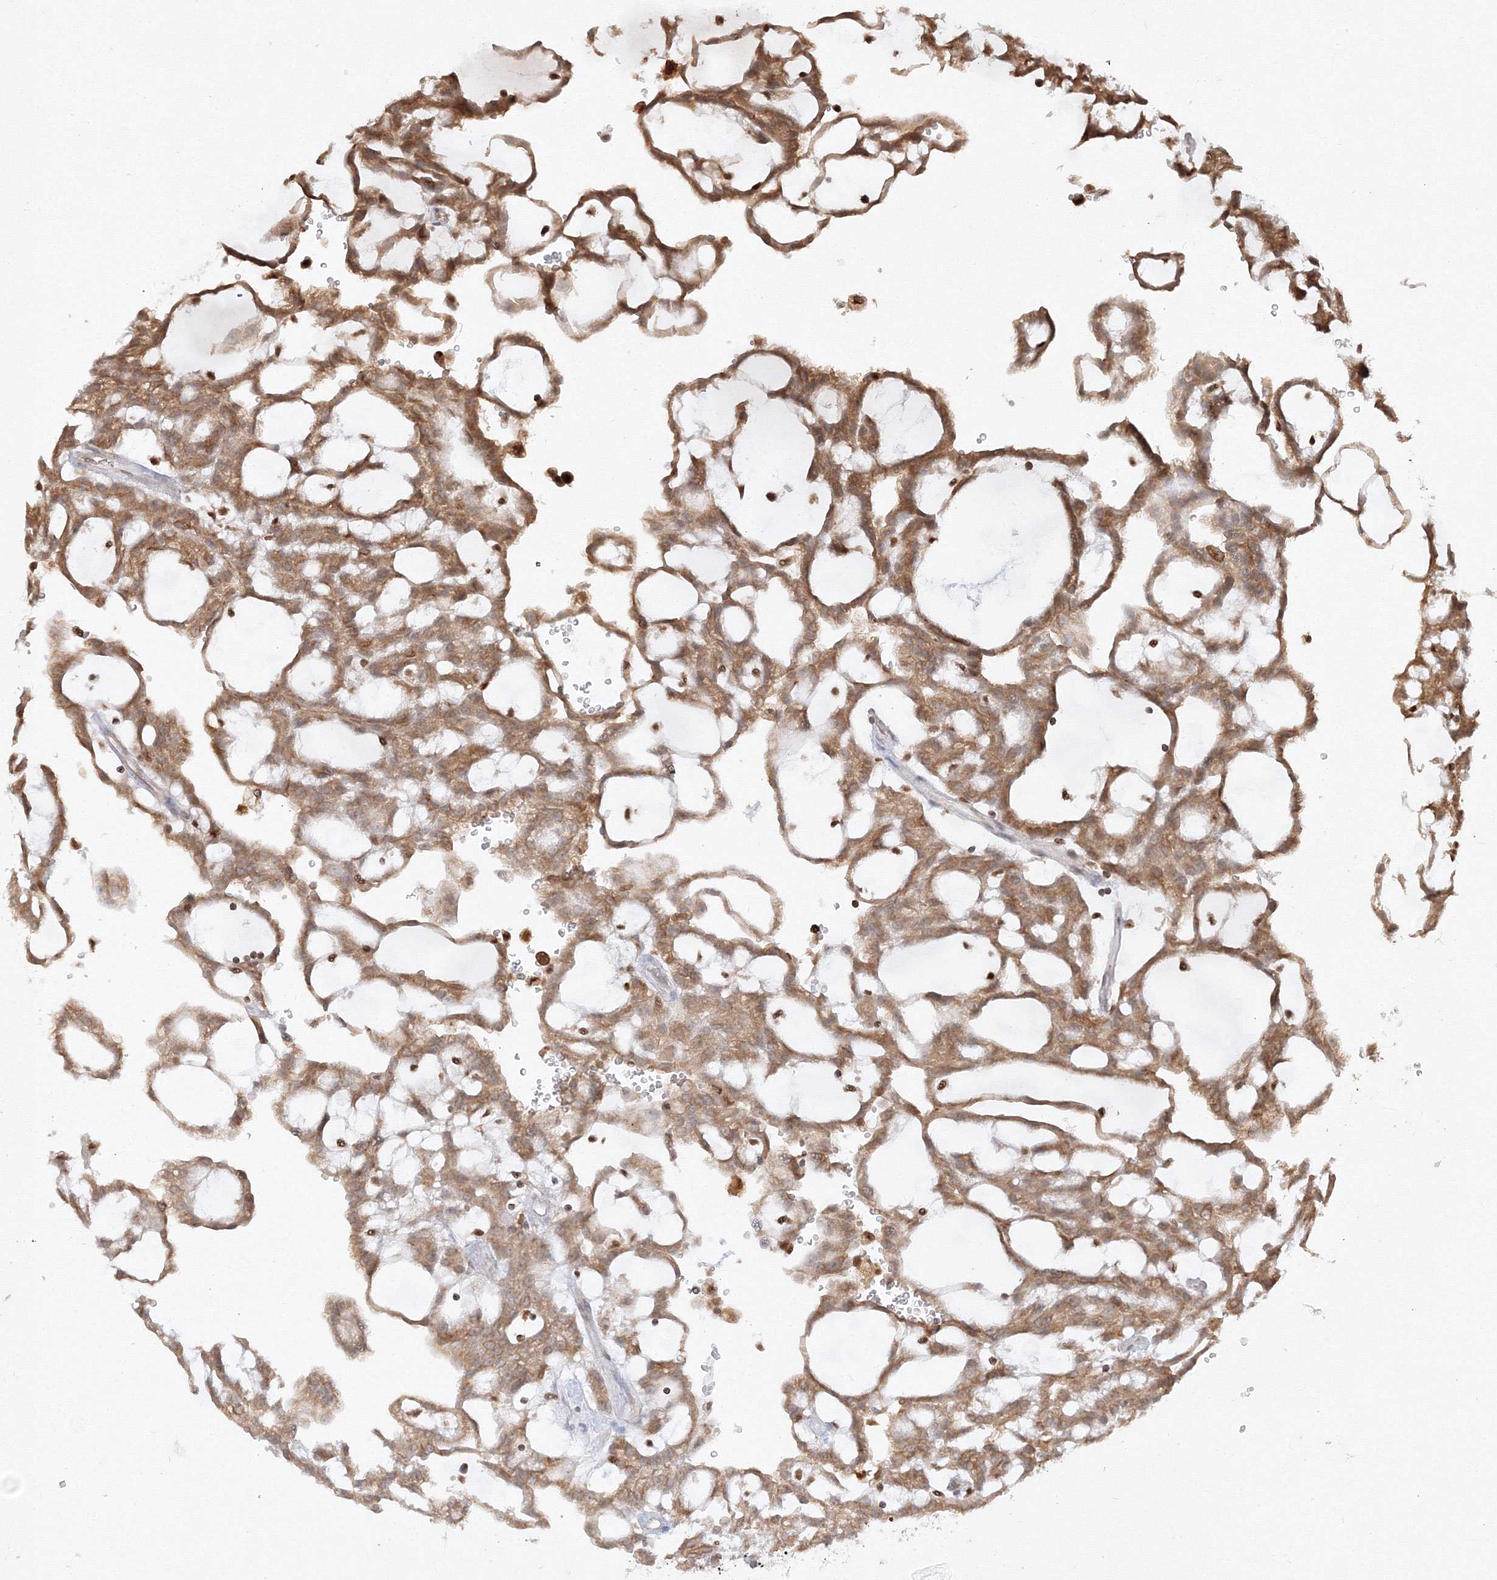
{"staining": {"intensity": "moderate", "quantity": ">75%", "location": "cytoplasmic/membranous"}, "tissue": "renal cancer", "cell_type": "Tumor cells", "image_type": "cancer", "snomed": [{"axis": "morphology", "description": "Adenocarcinoma, NOS"}, {"axis": "topography", "description": "Kidney"}], "caption": "DAB immunohistochemical staining of adenocarcinoma (renal) displays moderate cytoplasmic/membranous protein expression in about >75% of tumor cells. The staining was performed using DAB (3,3'-diaminobenzidine) to visualize the protein expression in brown, while the nuclei were stained in blue with hematoxylin (Magnification: 20x).", "gene": "TMEM50B", "patient": {"sex": "male", "age": 63}}